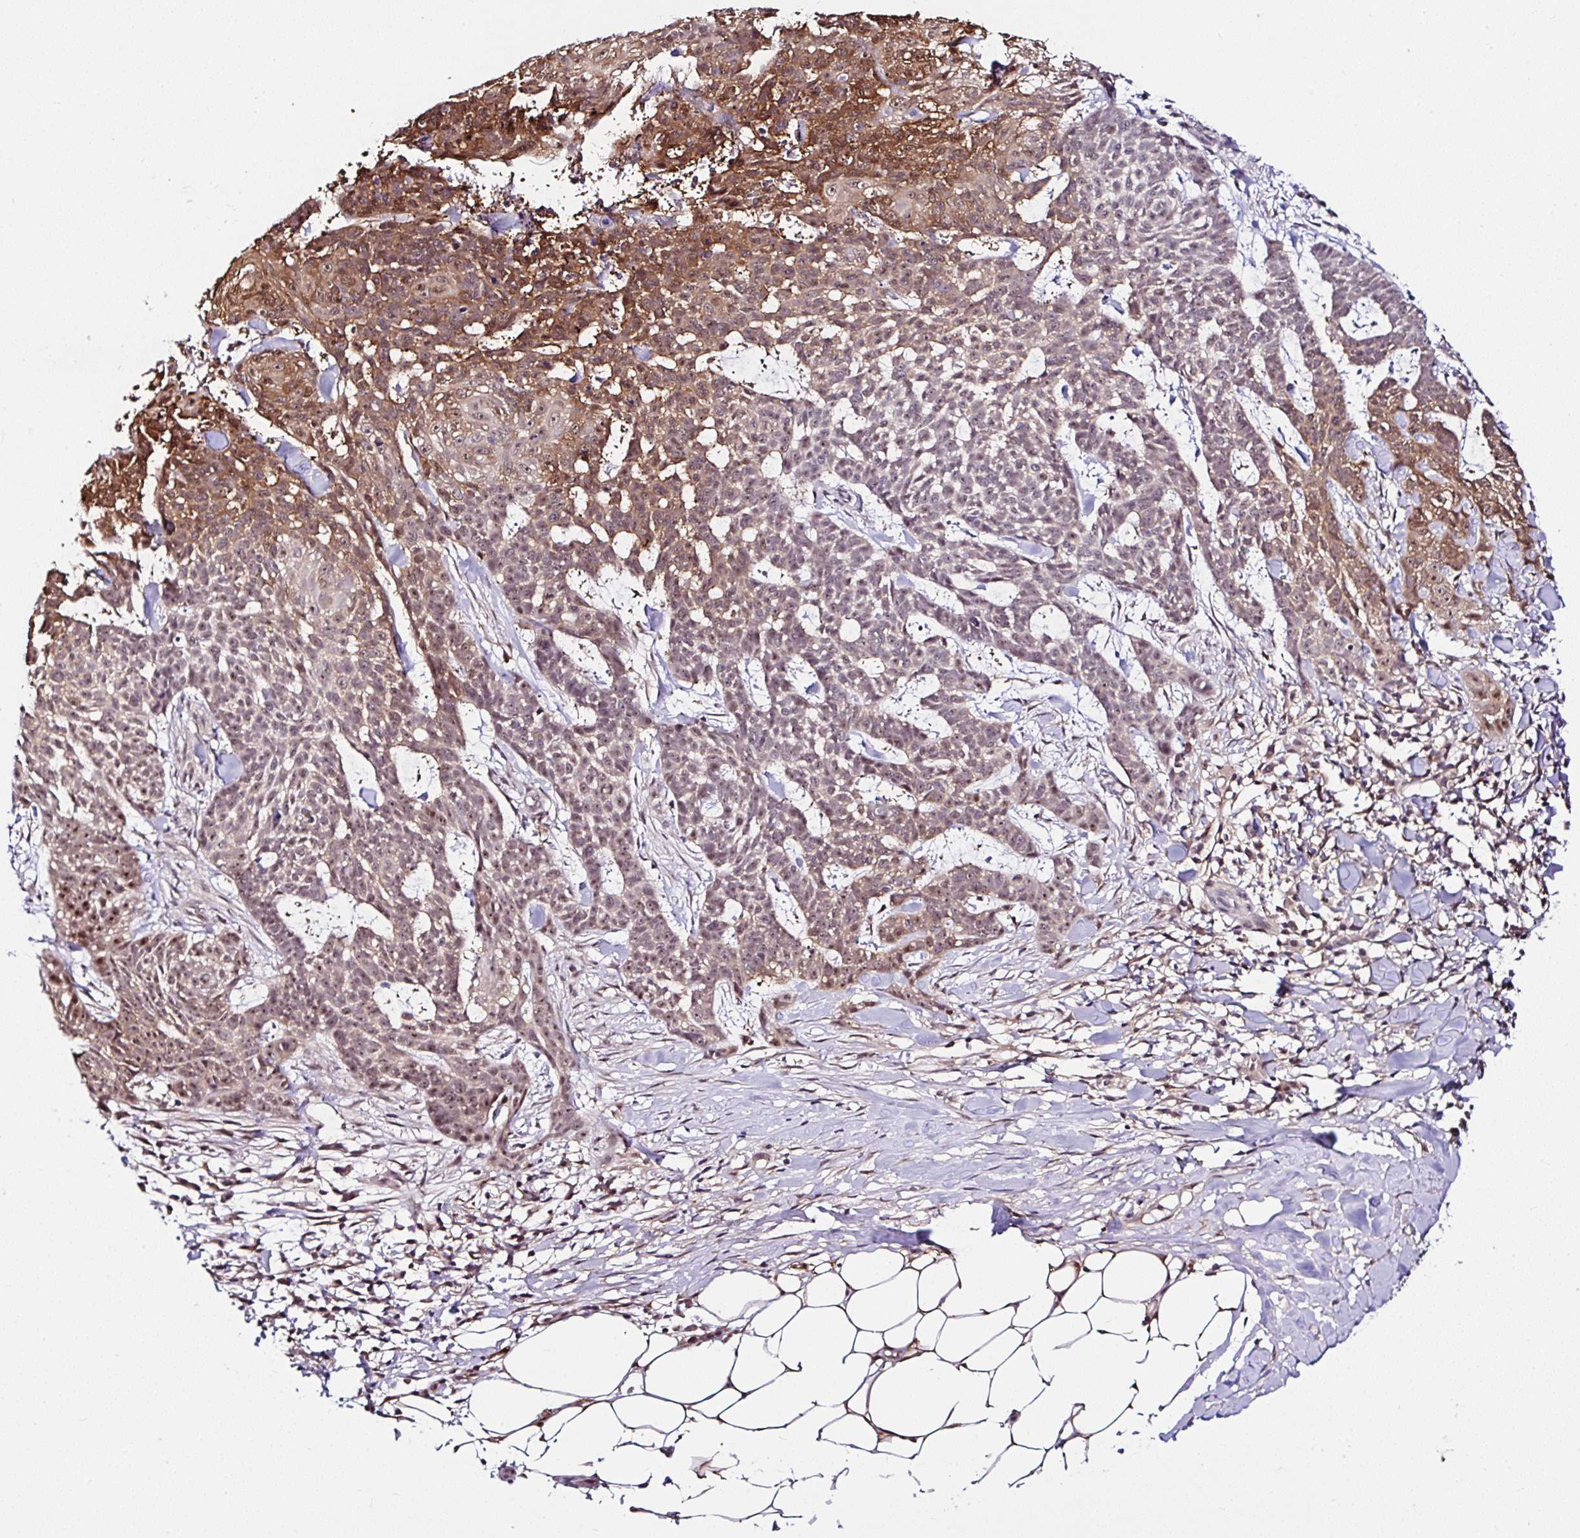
{"staining": {"intensity": "moderate", "quantity": ">75%", "location": "cytoplasmic/membranous,nuclear"}, "tissue": "skin cancer", "cell_type": "Tumor cells", "image_type": "cancer", "snomed": [{"axis": "morphology", "description": "Basal cell carcinoma"}, {"axis": "topography", "description": "Skin"}], "caption": "Immunohistochemistry micrograph of neoplastic tissue: human skin basal cell carcinoma stained using IHC demonstrates medium levels of moderate protein expression localized specifically in the cytoplasmic/membranous and nuclear of tumor cells, appearing as a cytoplasmic/membranous and nuclear brown color.", "gene": "PIN4", "patient": {"sex": "female", "age": 93}}